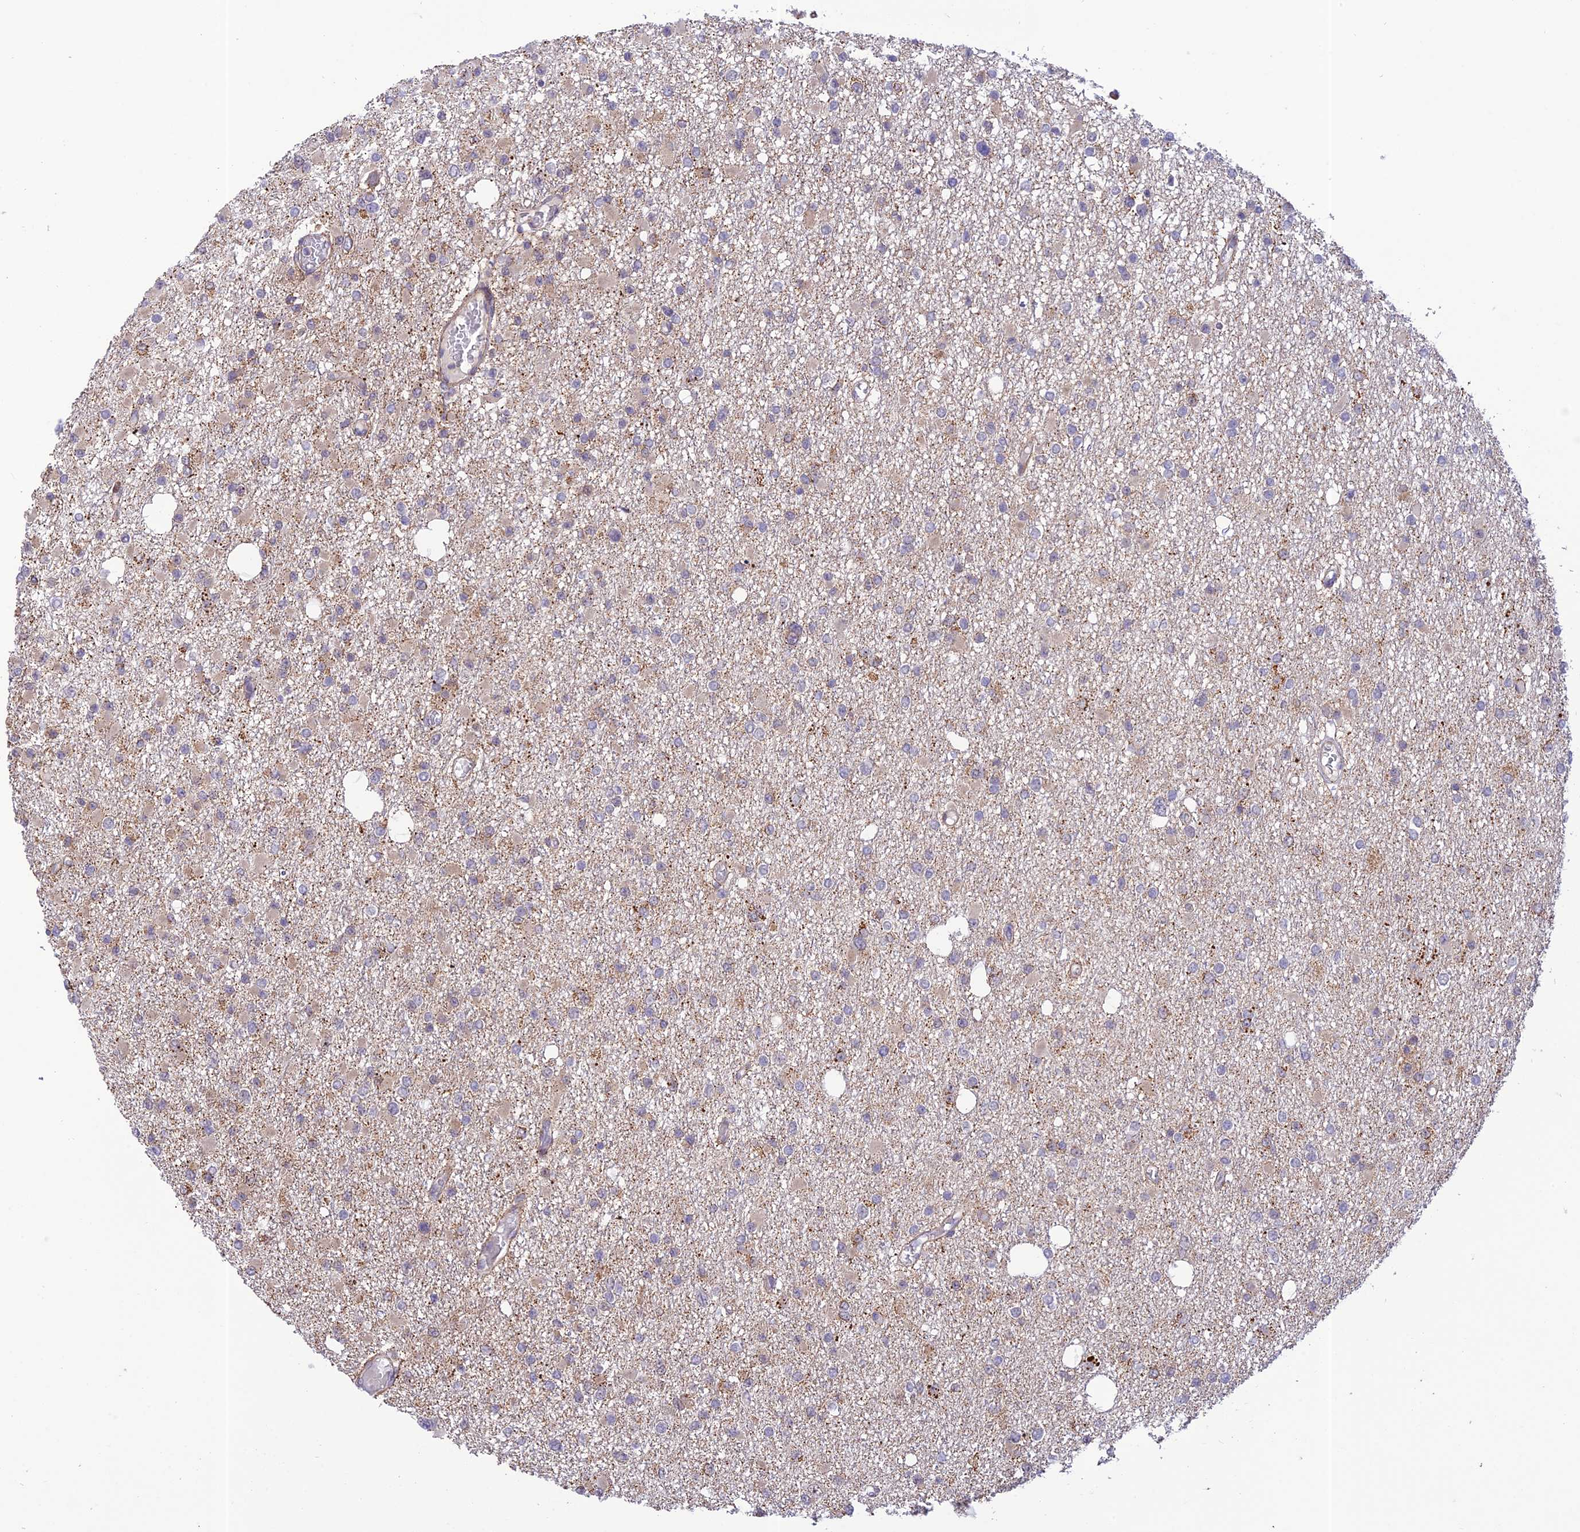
{"staining": {"intensity": "negative", "quantity": "none", "location": "none"}, "tissue": "glioma", "cell_type": "Tumor cells", "image_type": "cancer", "snomed": [{"axis": "morphology", "description": "Glioma, malignant, Low grade"}, {"axis": "topography", "description": "Brain"}], "caption": "IHC micrograph of neoplastic tissue: human malignant glioma (low-grade) stained with DAB (3,3'-diaminobenzidine) displays no significant protein expression in tumor cells. The staining was performed using DAB (3,3'-diaminobenzidine) to visualize the protein expression in brown, while the nuclei were stained in blue with hematoxylin (Magnification: 20x).", "gene": "ZNF584", "patient": {"sex": "female", "age": 22}}